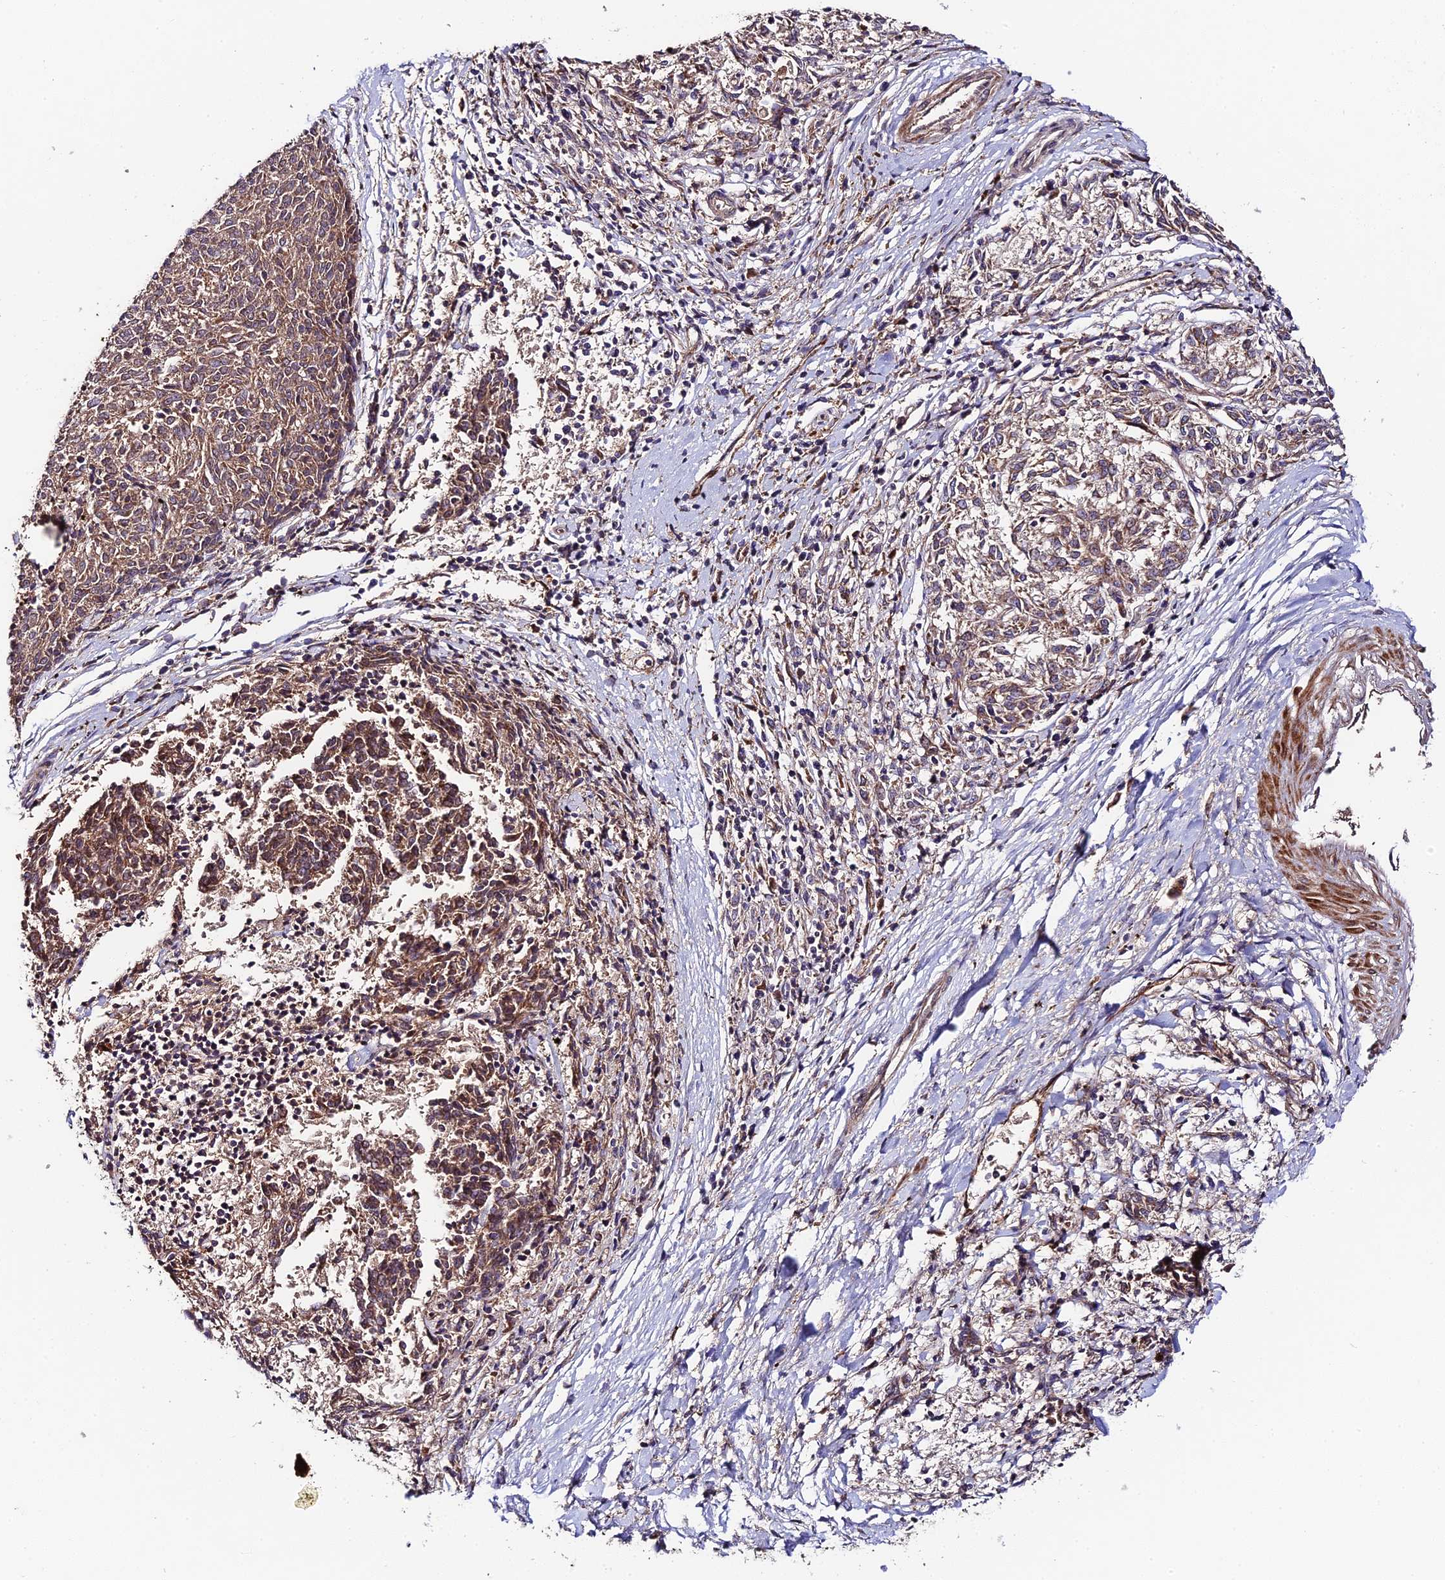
{"staining": {"intensity": "moderate", "quantity": ">75%", "location": "cytoplasmic/membranous"}, "tissue": "melanoma", "cell_type": "Tumor cells", "image_type": "cancer", "snomed": [{"axis": "morphology", "description": "Malignant melanoma, NOS"}, {"axis": "topography", "description": "Skin"}], "caption": "Immunohistochemistry of human malignant melanoma displays medium levels of moderate cytoplasmic/membranous positivity in about >75% of tumor cells. (DAB (3,3'-diaminobenzidine) IHC with brightfield microscopy, high magnification).", "gene": "C3orf20", "patient": {"sex": "female", "age": 72}}